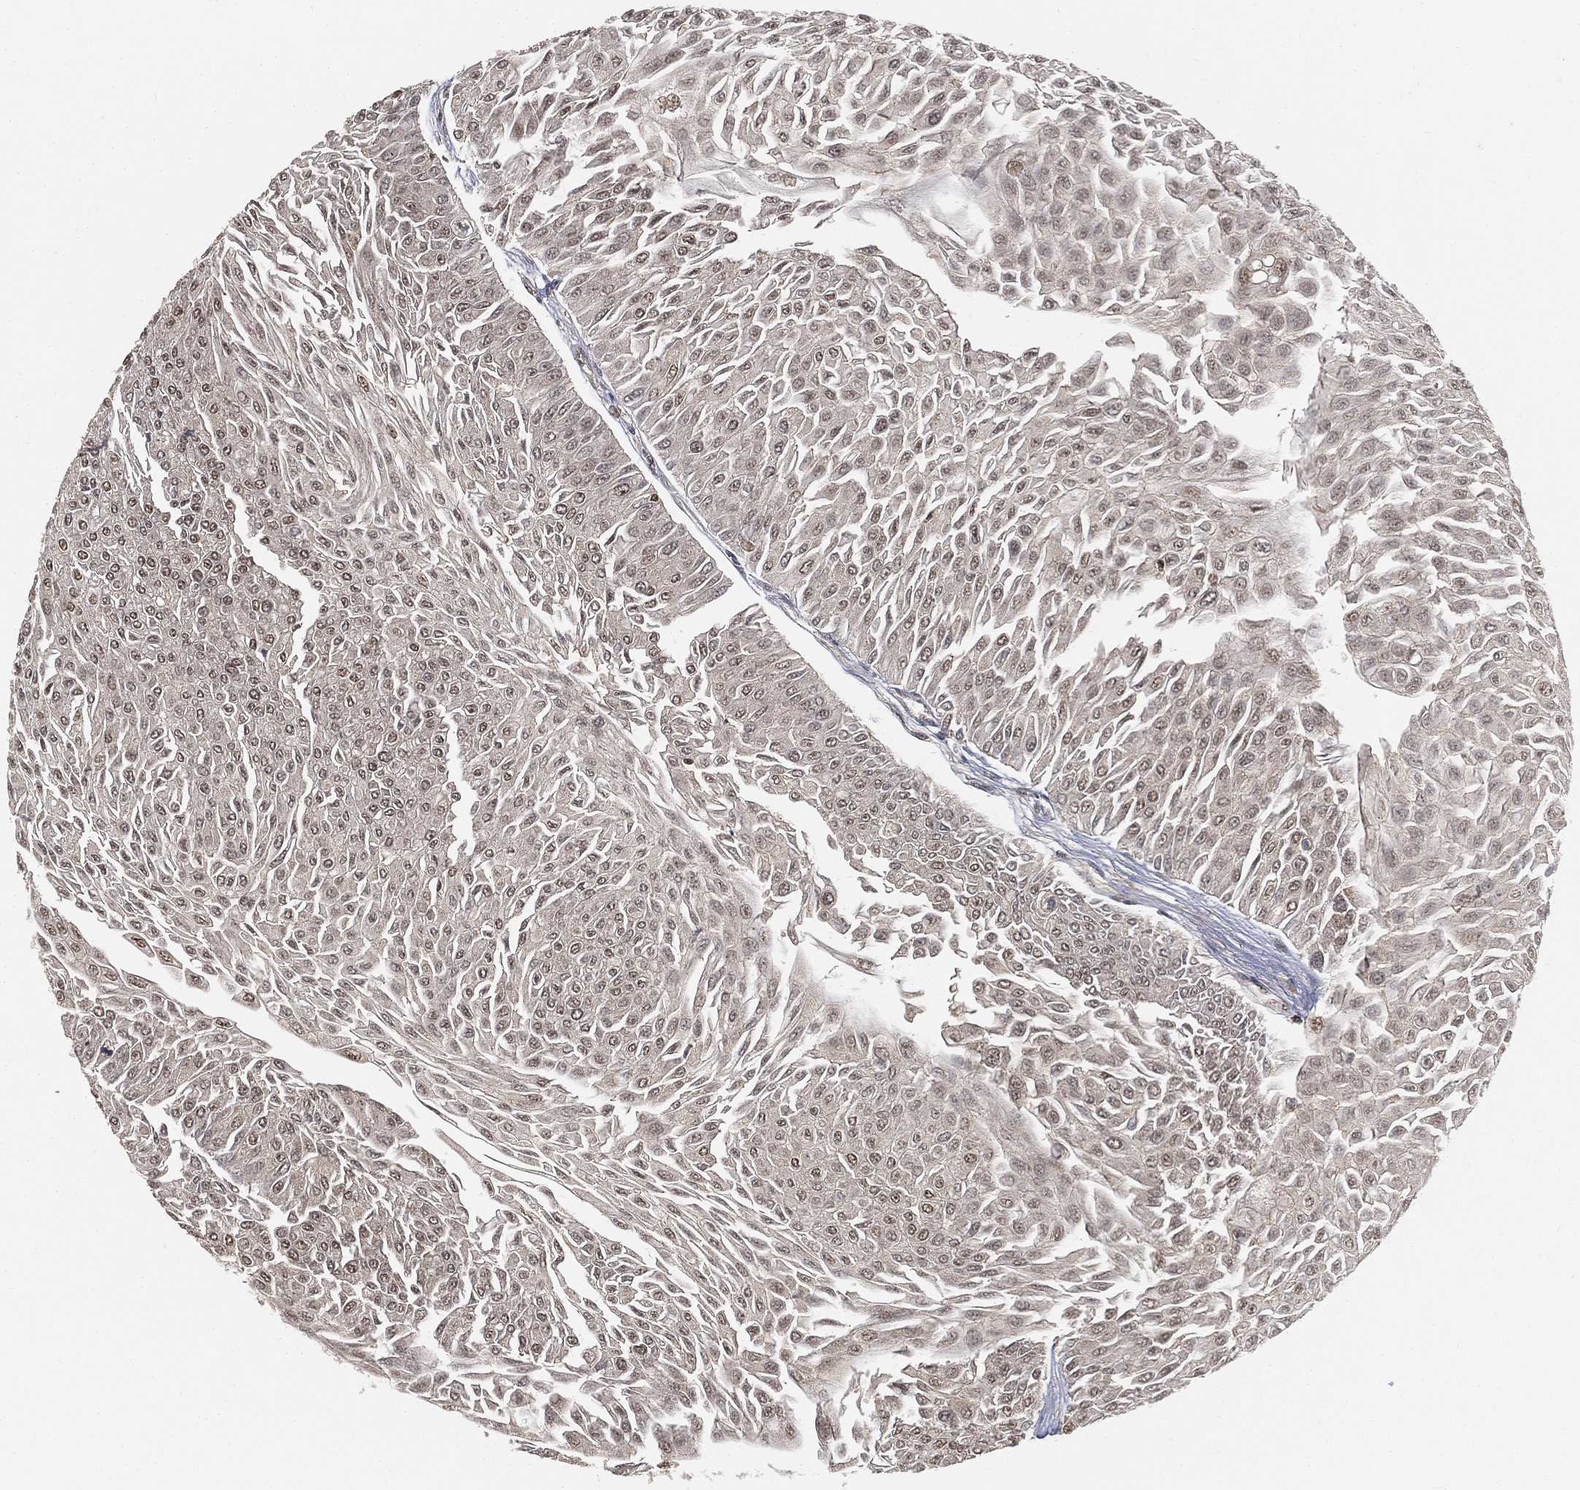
{"staining": {"intensity": "negative", "quantity": "none", "location": "none"}, "tissue": "urothelial cancer", "cell_type": "Tumor cells", "image_type": "cancer", "snomed": [{"axis": "morphology", "description": "Urothelial carcinoma, Low grade"}, {"axis": "topography", "description": "Urinary bladder"}], "caption": "Immunohistochemistry of low-grade urothelial carcinoma reveals no expression in tumor cells. (DAB immunohistochemistry (IHC) visualized using brightfield microscopy, high magnification).", "gene": "WDR26", "patient": {"sex": "male", "age": 67}}